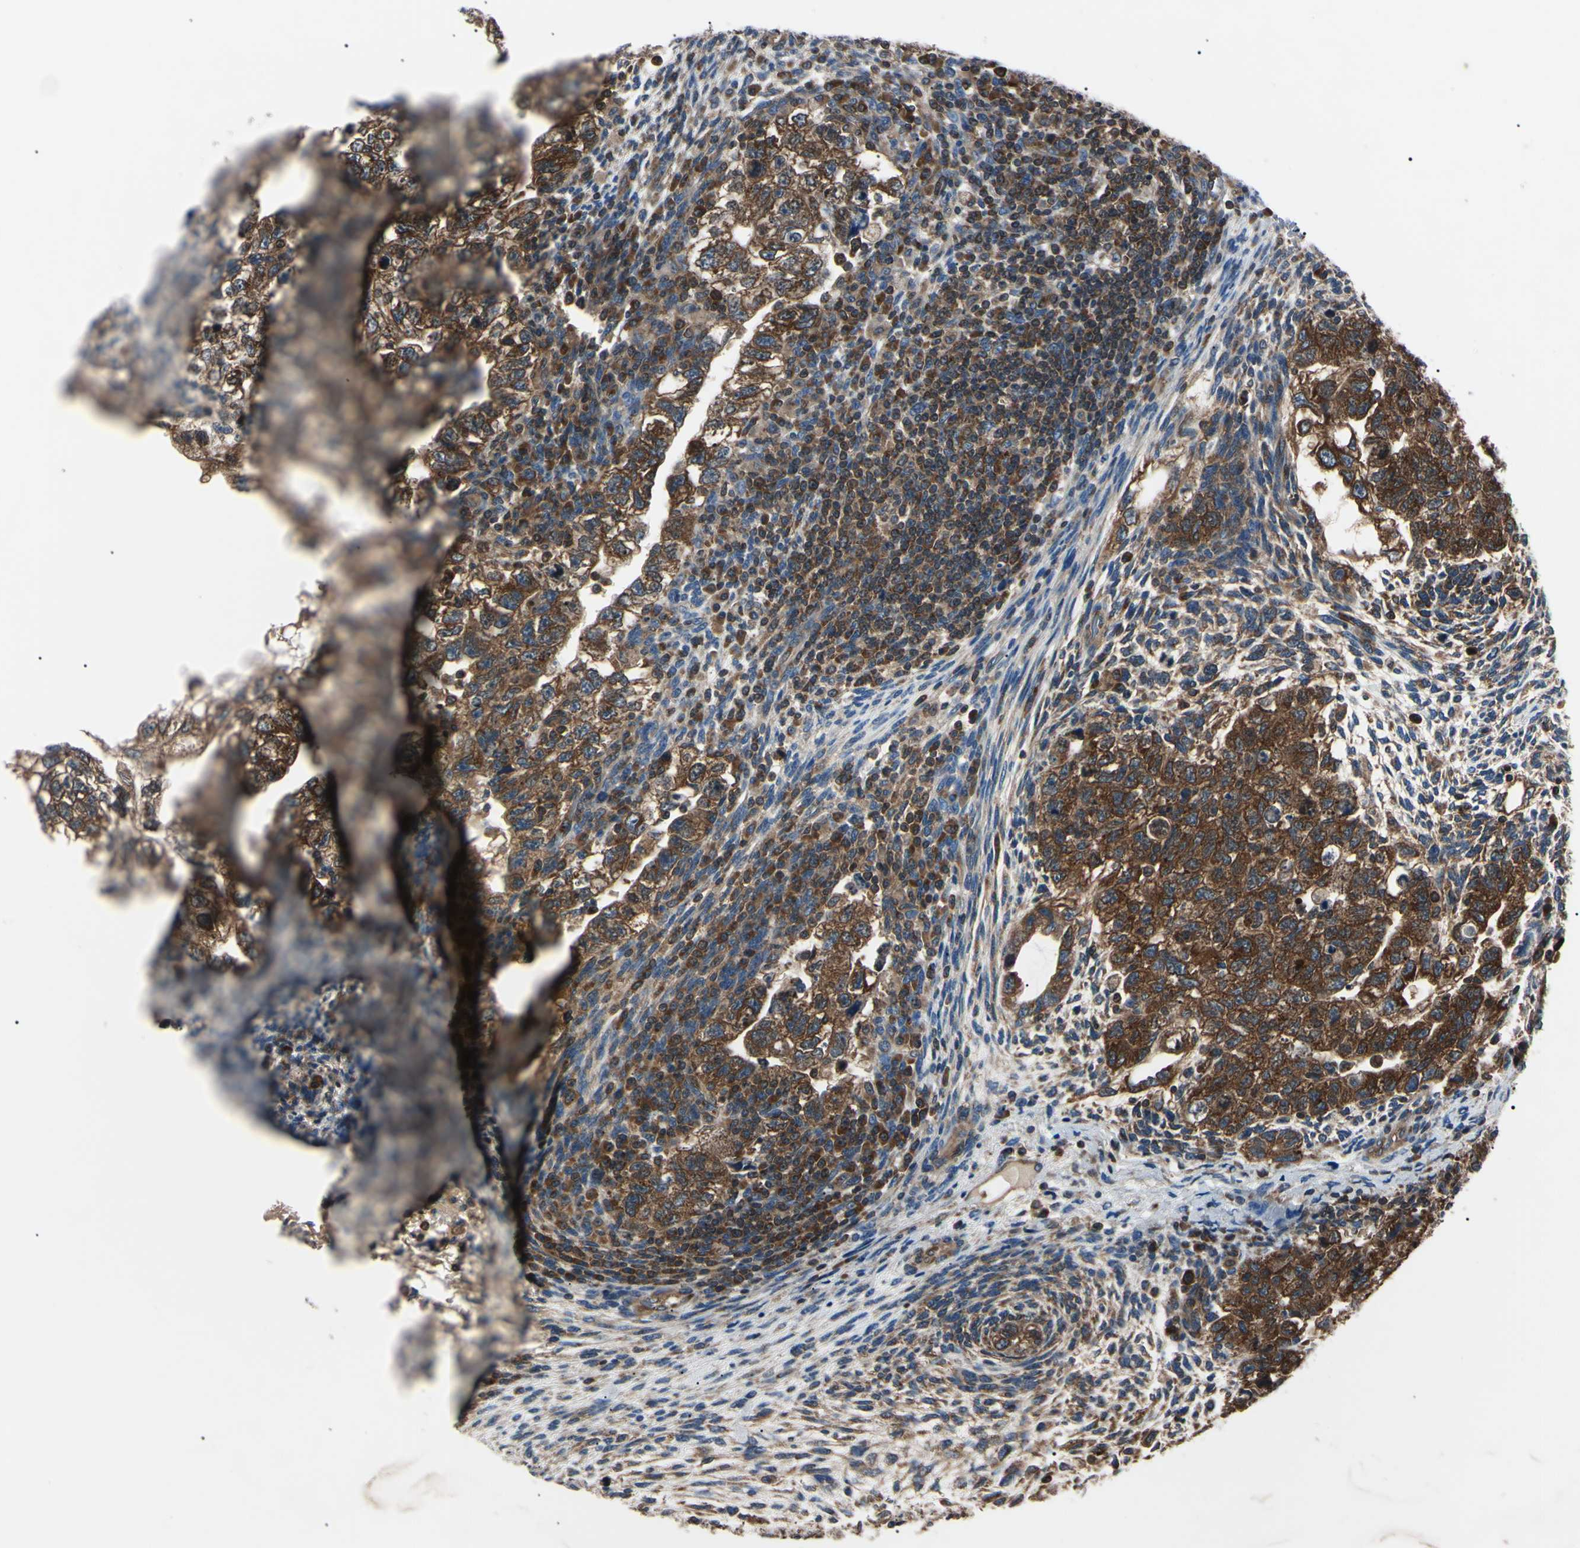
{"staining": {"intensity": "strong", "quantity": ">75%", "location": "cytoplasmic/membranous"}, "tissue": "testis cancer", "cell_type": "Tumor cells", "image_type": "cancer", "snomed": [{"axis": "morphology", "description": "Normal tissue, NOS"}, {"axis": "morphology", "description": "Carcinoma, Embryonal, NOS"}, {"axis": "topography", "description": "Testis"}], "caption": "DAB (3,3'-diaminobenzidine) immunohistochemical staining of testis cancer (embryonal carcinoma) demonstrates strong cytoplasmic/membranous protein staining in approximately >75% of tumor cells.", "gene": "MAPRE1", "patient": {"sex": "male", "age": 36}}